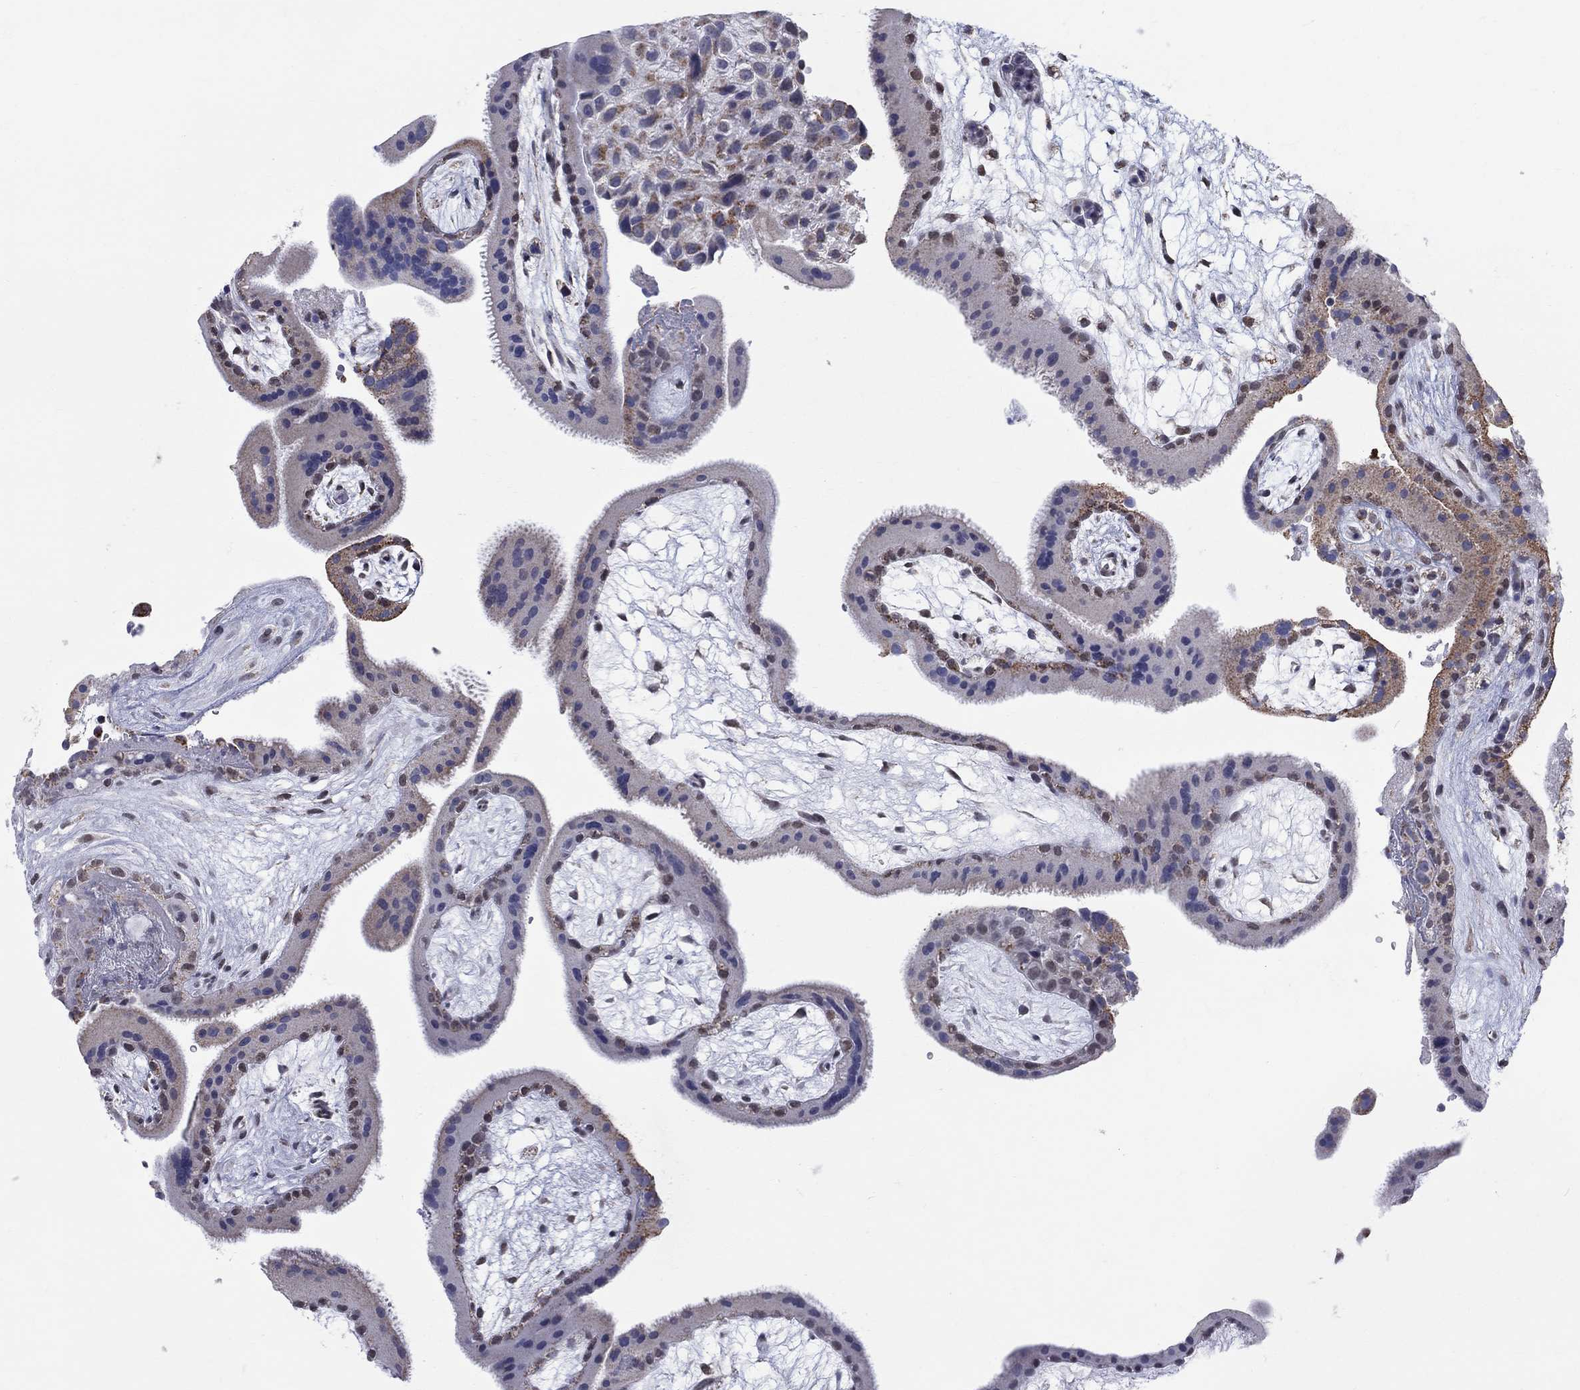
{"staining": {"intensity": "weak", "quantity": "<25%", "location": "cytoplasmic/membranous"}, "tissue": "placenta", "cell_type": "Decidual cells", "image_type": "normal", "snomed": [{"axis": "morphology", "description": "Normal tissue, NOS"}, {"axis": "topography", "description": "Placenta"}], "caption": "Immunohistochemistry of unremarkable human placenta displays no expression in decidual cells.", "gene": "KISS1R", "patient": {"sex": "female", "age": 19}}